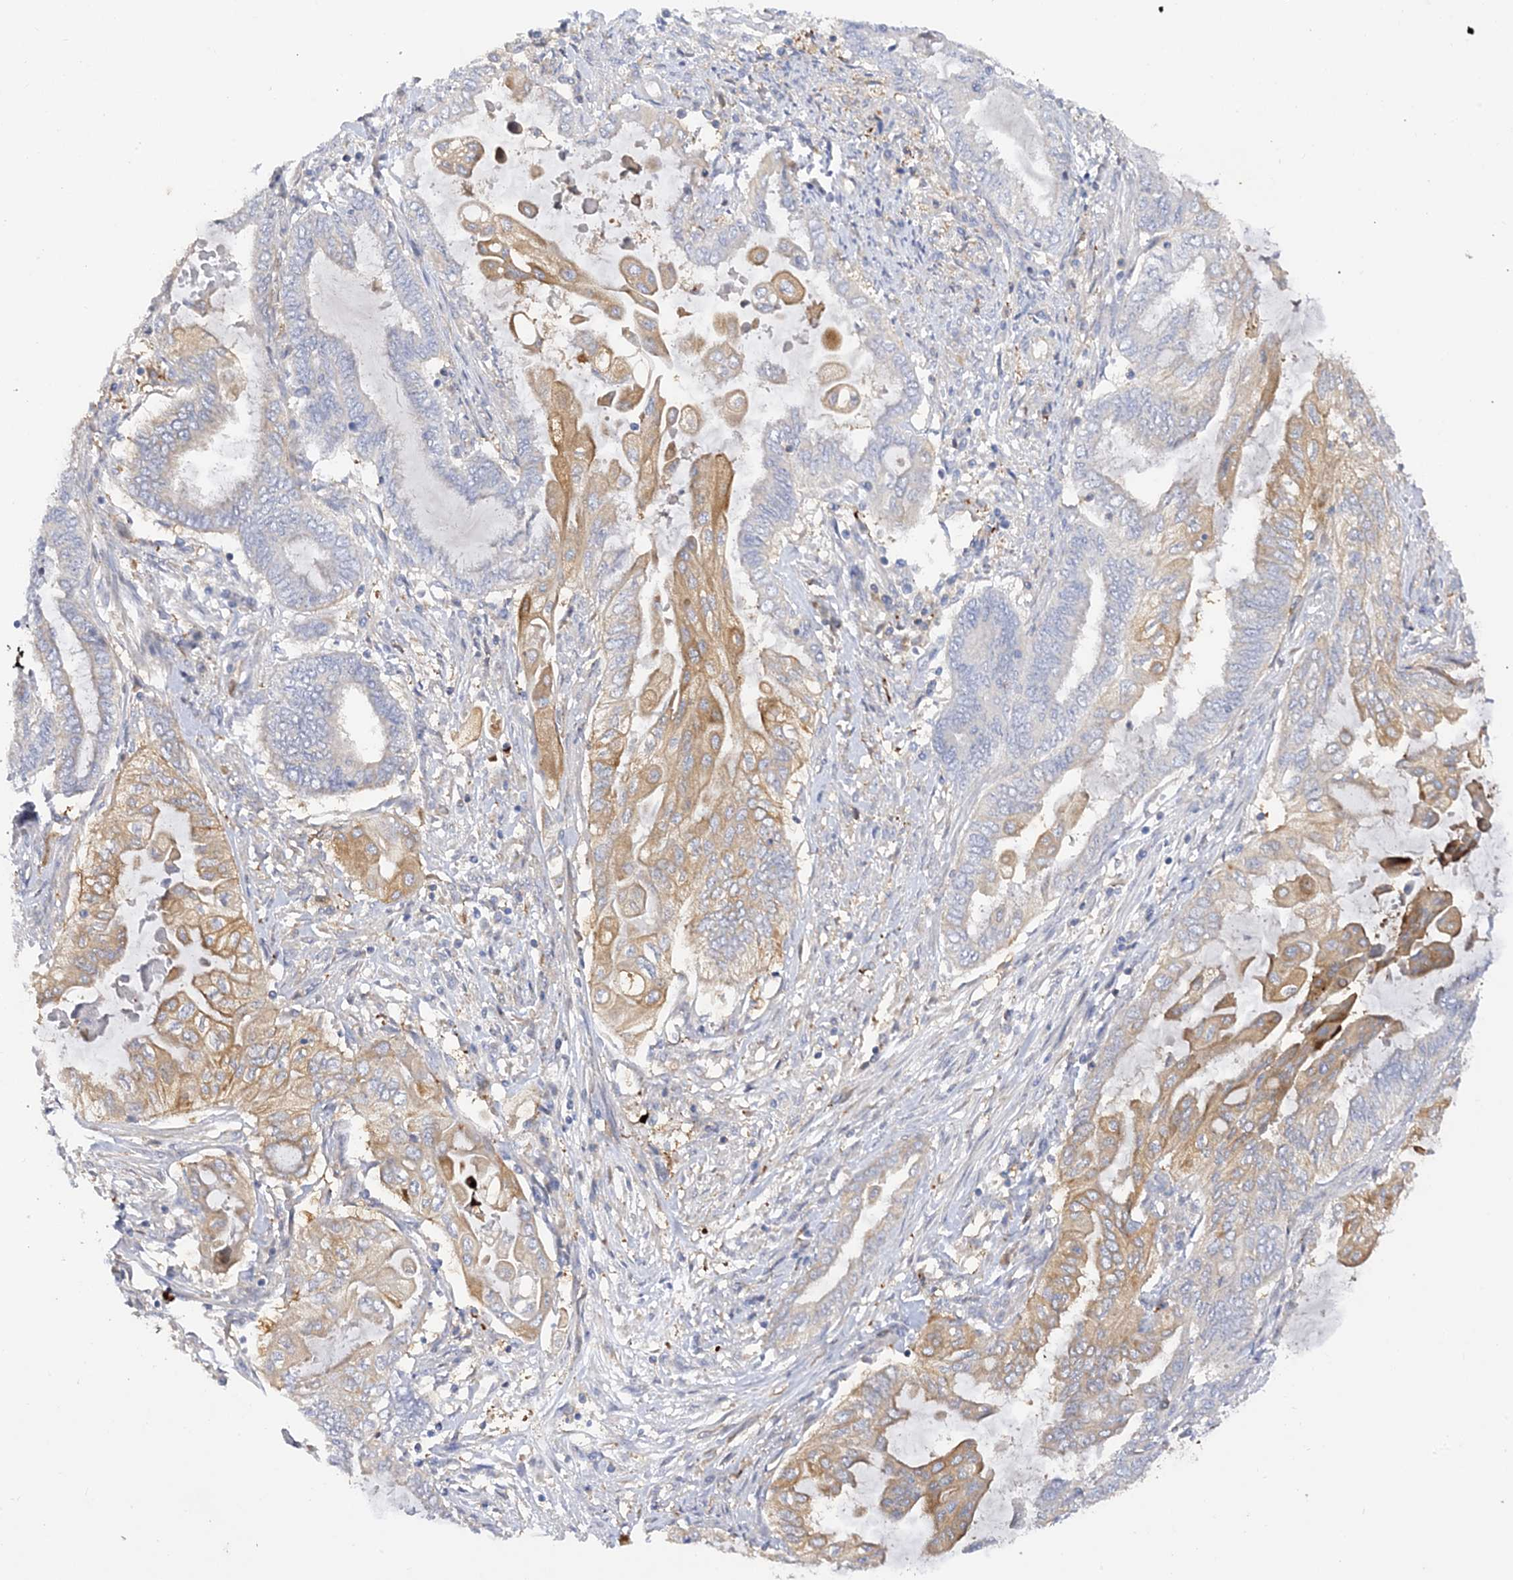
{"staining": {"intensity": "moderate", "quantity": "25%-75%", "location": "cytoplasmic/membranous"}, "tissue": "endometrial cancer", "cell_type": "Tumor cells", "image_type": "cancer", "snomed": [{"axis": "morphology", "description": "Adenocarcinoma, NOS"}, {"axis": "topography", "description": "Uterus"}, {"axis": "topography", "description": "Endometrium"}], "caption": "Adenocarcinoma (endometrial) stained for a protein exhibits moderate cytoplasmic/membranous positivity in tumor cells. (DAB IHC with brightfield microscopy, high magnification).", "gene": "ARV1", "patient": {"sex": "female", "age": 70}}